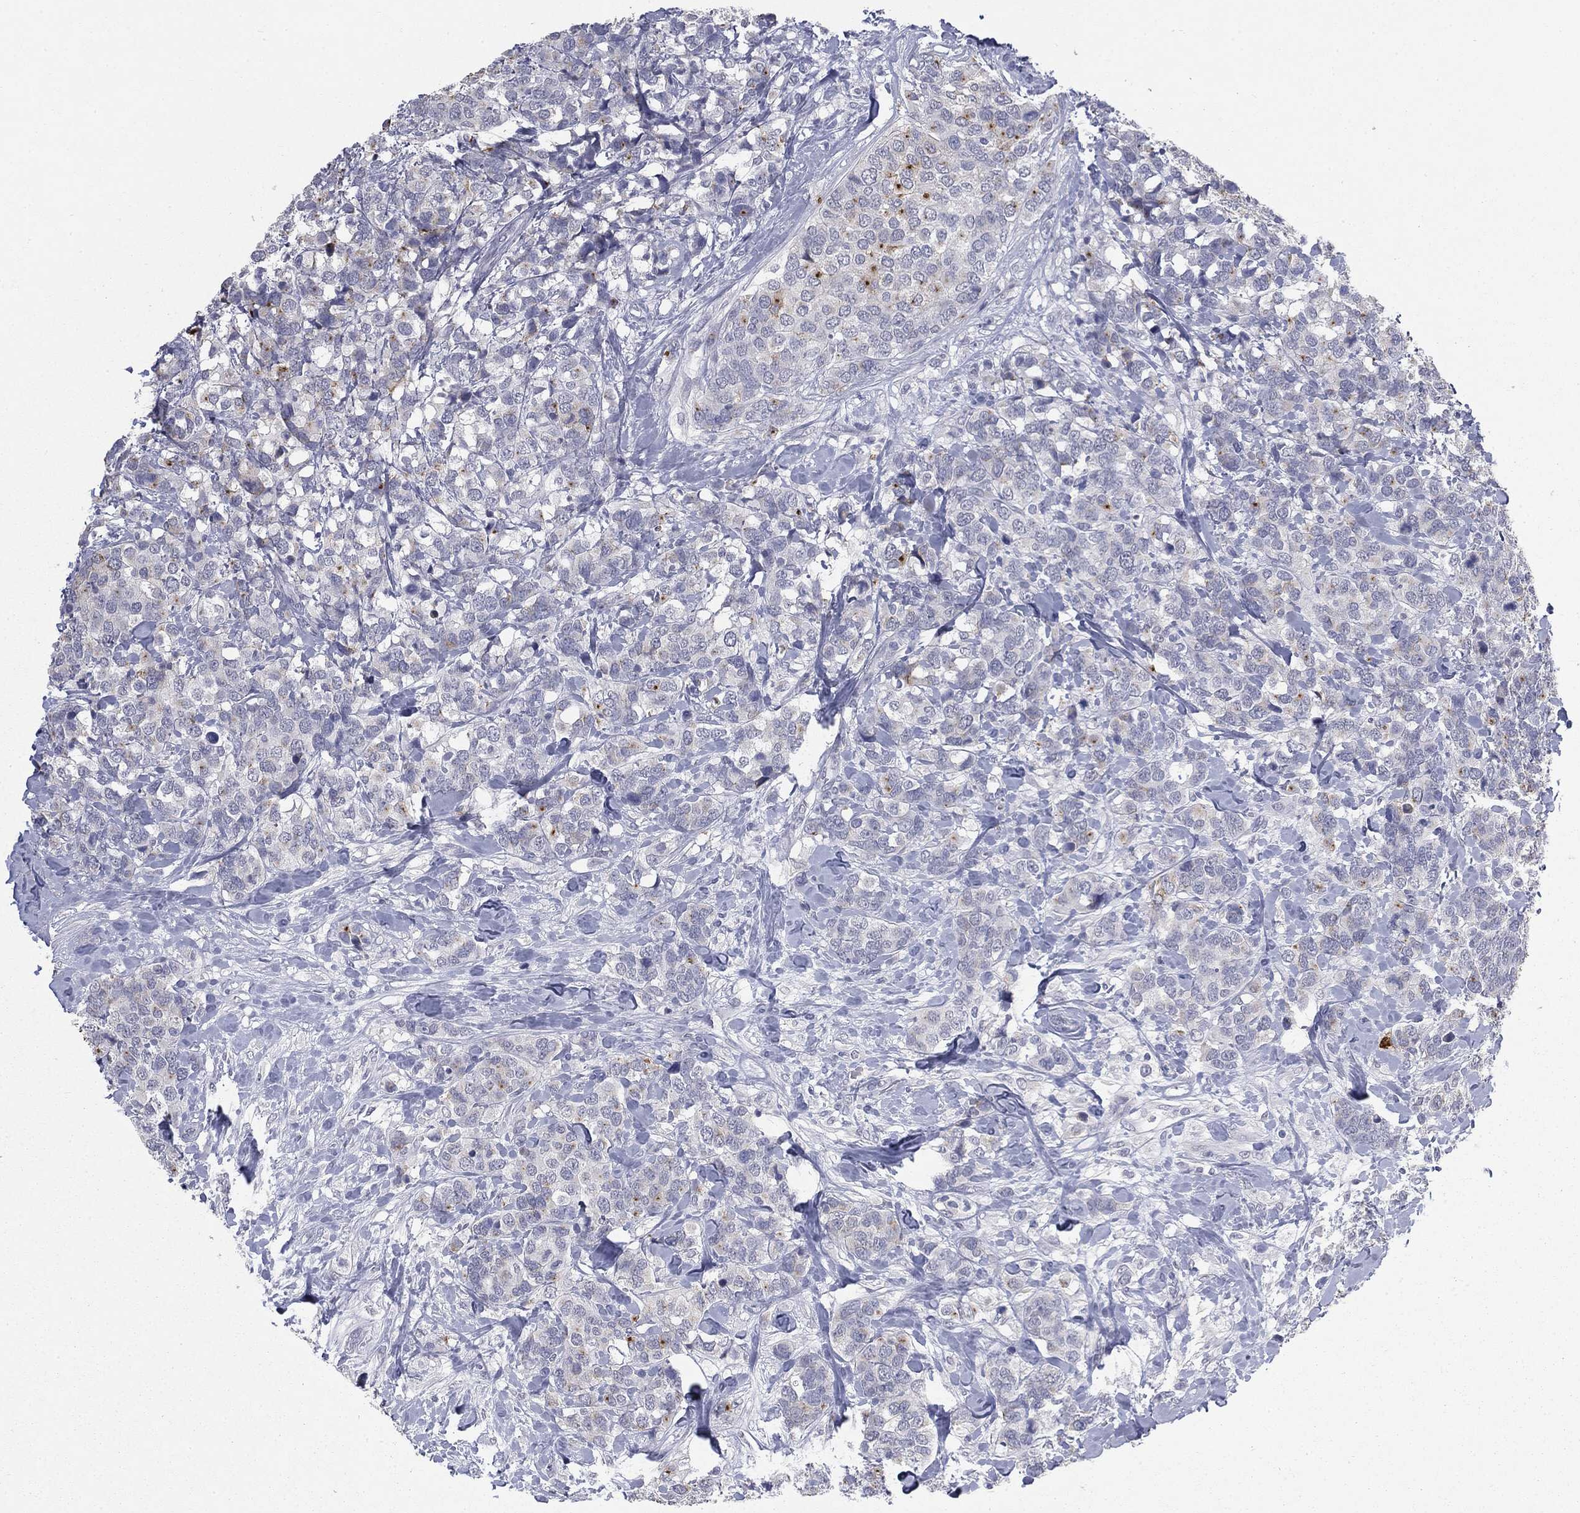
{"staining": {"intensity": "negative", "quantity": "none", "location": "none"}, "tissue": "breast cancer", "cell_type": "Tumor cells", "image_type": "cancer", "snomed": [{"axis": "morphology", "description": "Lobular carcinoma"}, {"axis": "topography", "description": "Breast"}], "caption": "Immunohistochemical staining of human lobular carcinoma (breast) demonstrates no significant expression in tumor cells. The staining was performed using DAB (3,3'-diaminobenzidine) to visualize the protein expression in brown, while the nuclei were stained in blue with hematoxylin (Magnification: 20x).", "gene": "MUC1", "patient": {"sex": "female", "age": 59}}